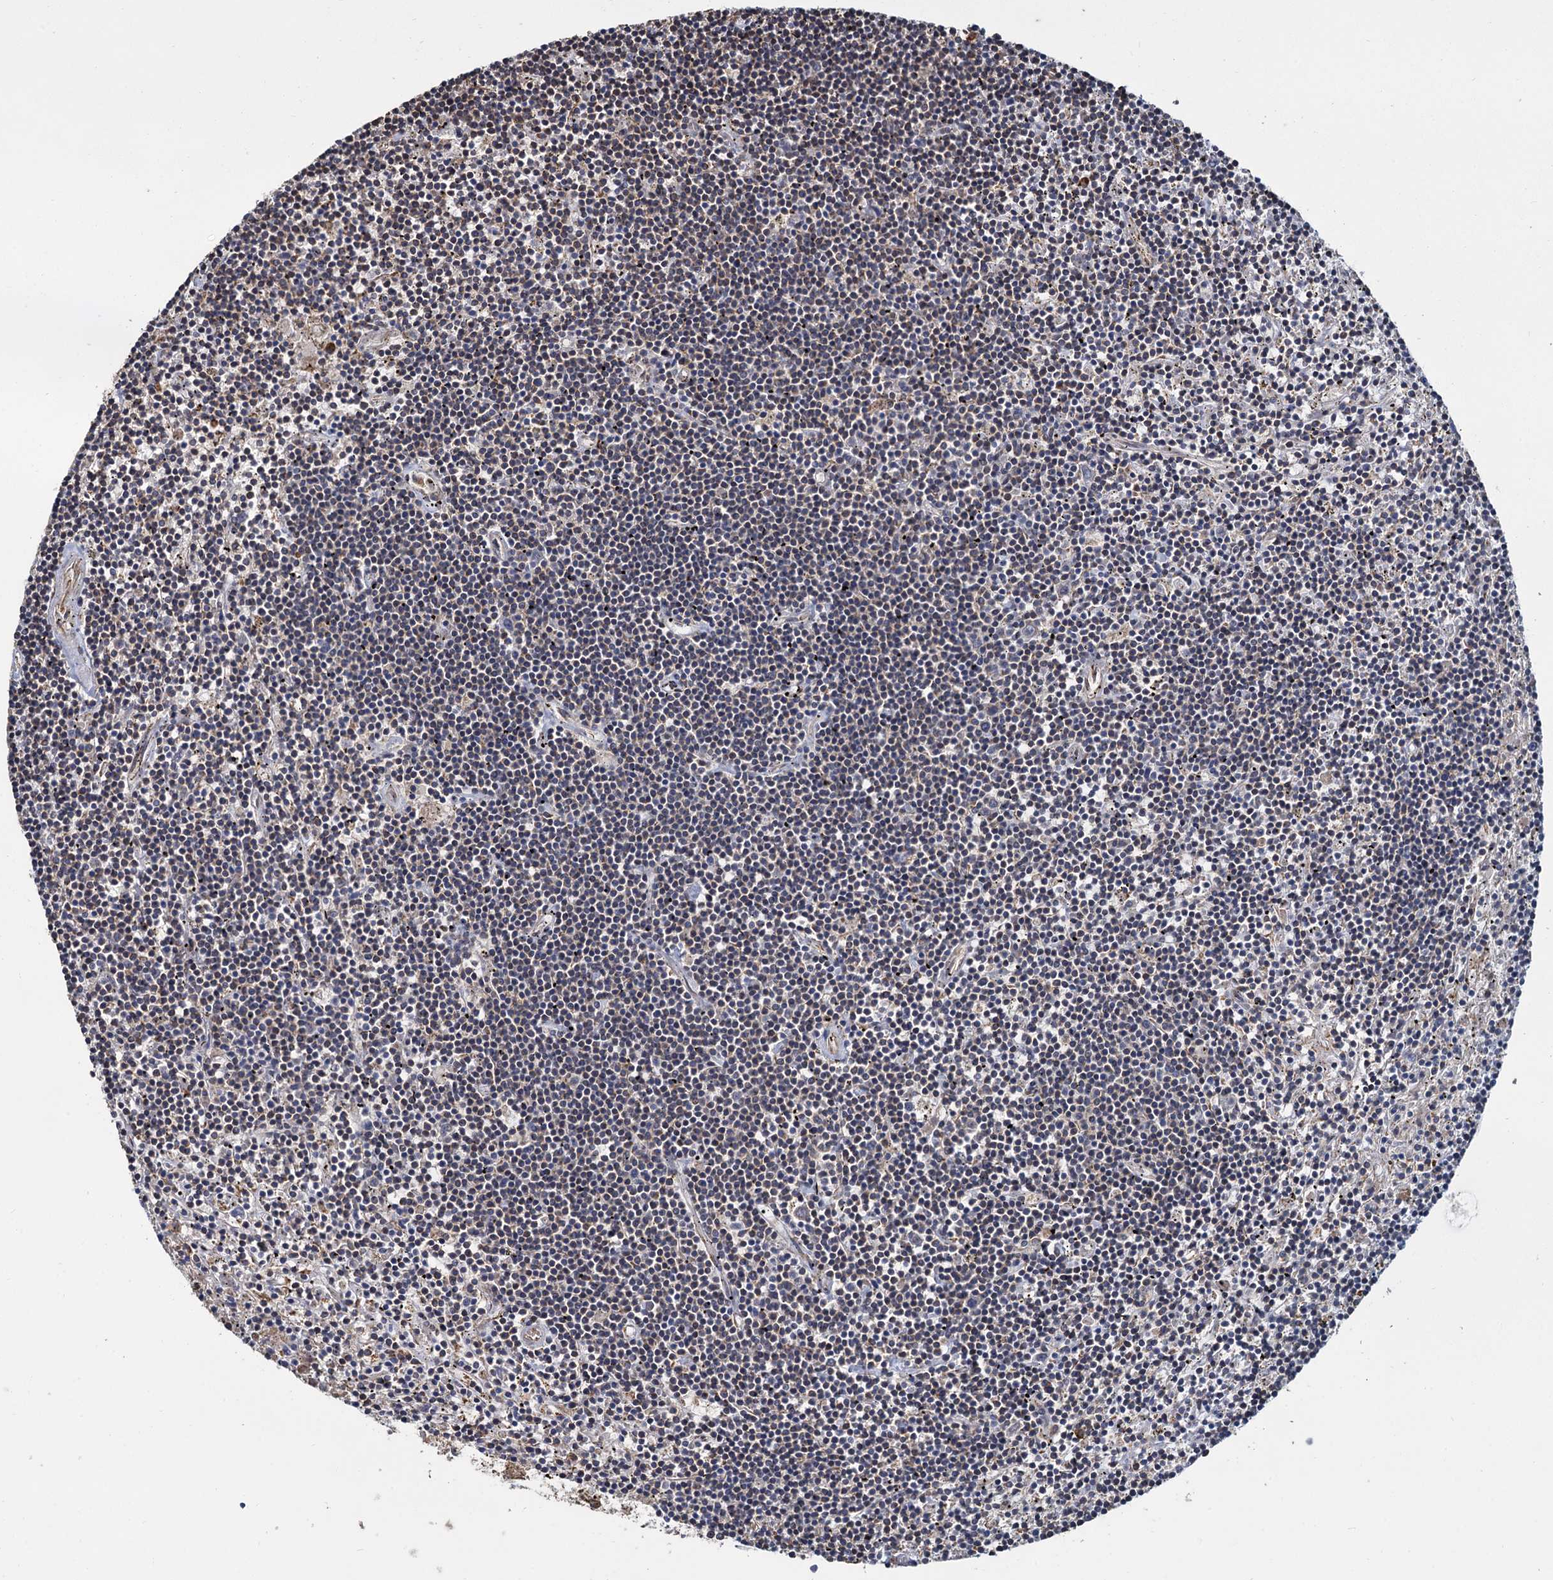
{"staining": {"intensity": "weak", "quantity": "<25%", "location": "cytoplasmic/membranous"}, "tissue": "lymphoma", "cell_type": "Tumor cells", "image_type": "cancer", "snomed": [{"axis": "morphology", "description": "Malignant lymphoma, non-Hodgkin's type, Low grade"}, {"axis": "topography", "description": "Spleen"}], "caption": "Protein analysis of lymphoma reveals no significant expression in tumor cells.", "gene": "LRRC51", "patient": {"sex": "male", "age": 76}}